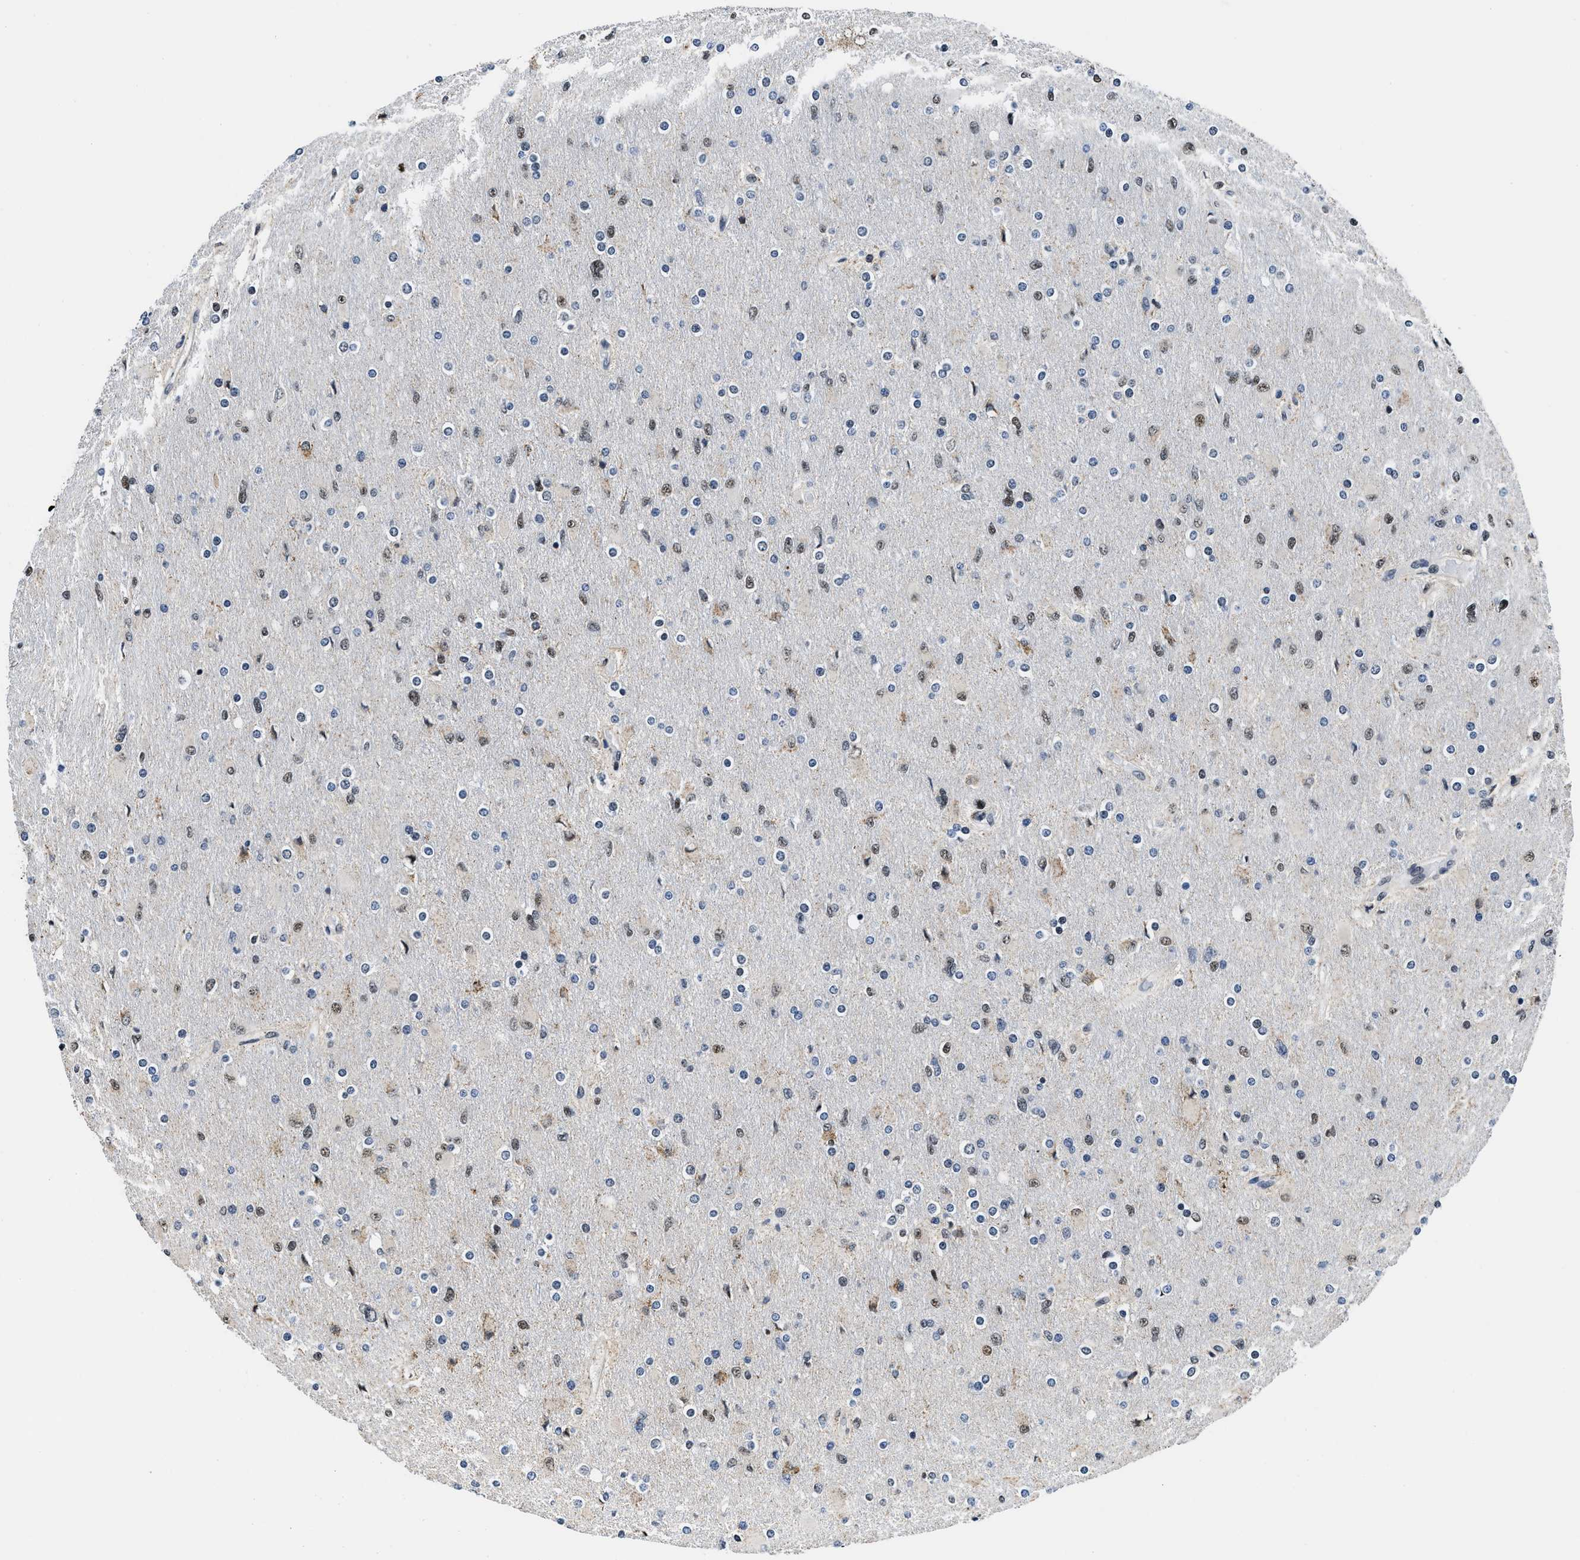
{"staining": {"intensity": "moderate", "quantity": "<25%", "location": "nuclear"}, "tissue": "glioma", "cell_type": "Tumor cells", "image_type": "cancer", "snomed": [{"axis": "morphology", "description": "Glioma, malignant, High grade"}, {"axis": "topography", "description": "Cerebral cortex"}], "caption": "An immunohistochemistry histopathology image of tumor tissue is shown. Protein staining in brown highlights moderate nuclear positivity in malignant high-grade glioma within tumor cells.", "gene": "HNRNPH2", "patient": {"sex": "female", "age": 36}}